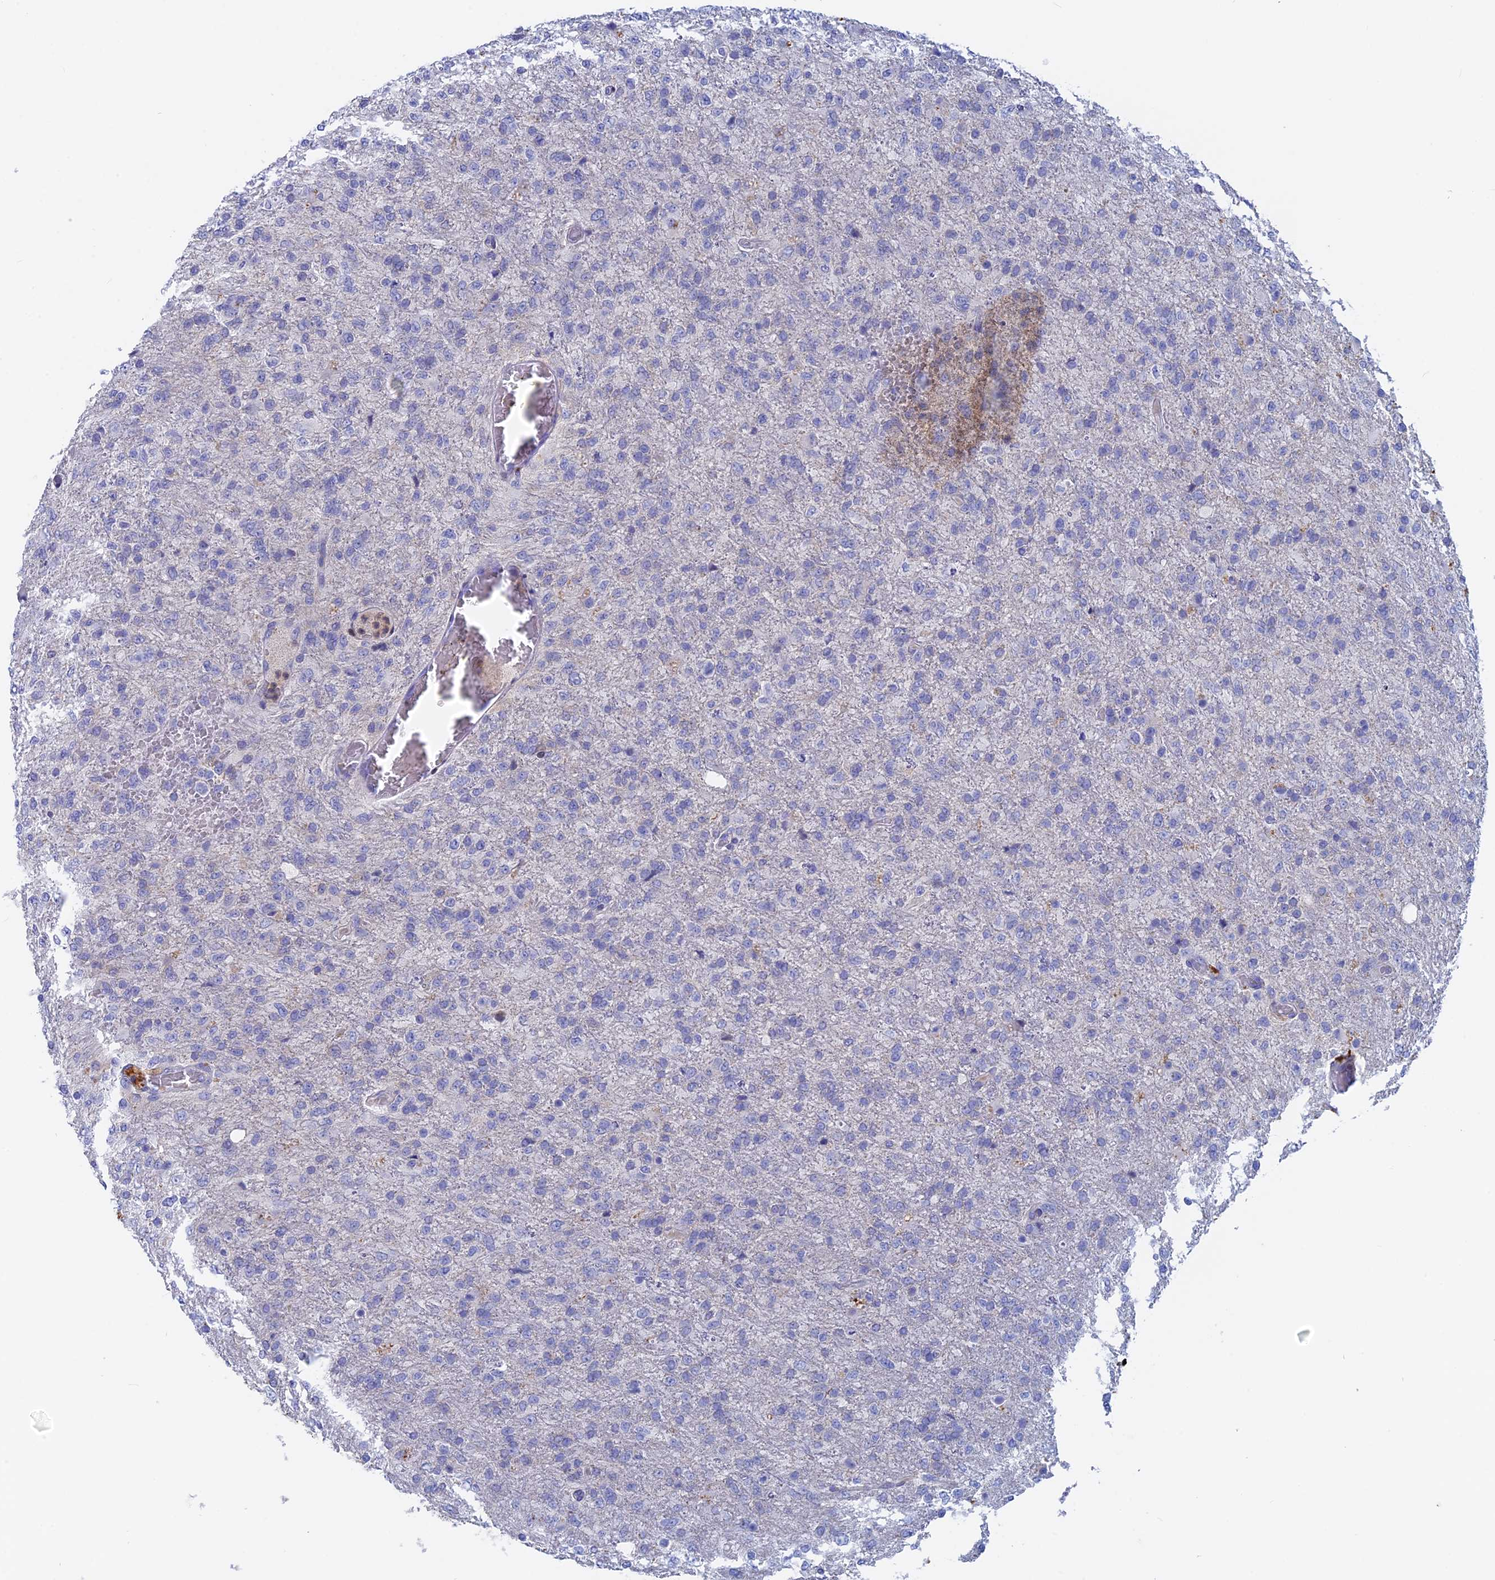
{"staining": {"intensity": "negative", "quantity": "none", "location": "none"}, "tissue": "glioma", "cell_type": "Tumor cells", "image_type": "cancer", "snomed": [{"axis": "morphology", "description": "Glioma, malignant, High grade"}, {"axis": "topography", "description": "Brain"}], "caption": "There is no significant positivity in tumor cells of glioma. Nuclei are stained in blue.", "gene": "ACP7", "patient": {"sex": "female", "age": 74}}